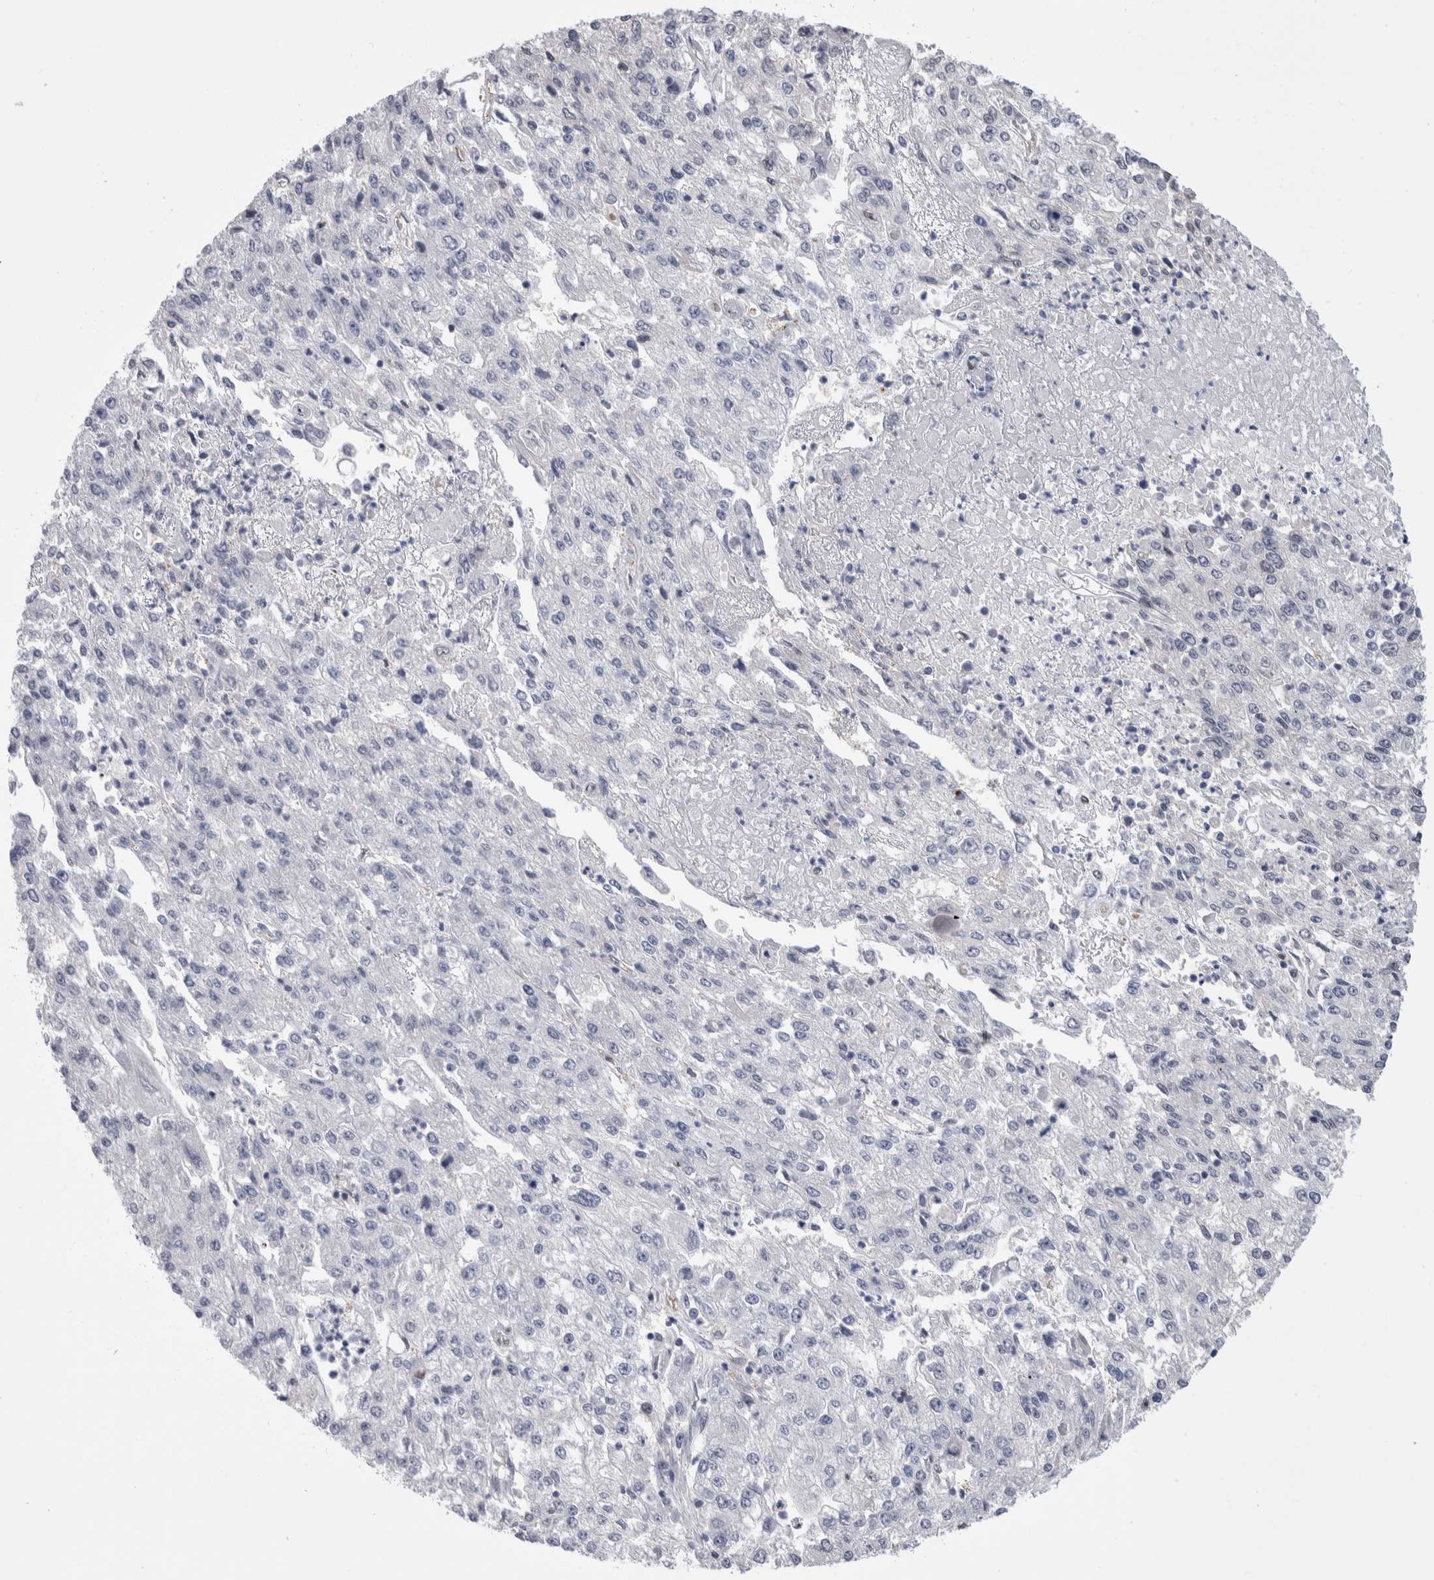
{"staining": {"intensity": "negative", "quantity": "none", "location": "none"}, "tissue": "endometrial cancer", "cell_type": "Tumor cells", "image_type": "cancer", "snomed": [{"axis": "morphology", "description": "Adenocarcinoma, NOS"}, {"axis": "topography", "description": "Endometrium"}], "caption": "This is an IHC photomicrograph of human adenocarcinoma (endometrial). There is no expression in tumor cells.", "gene": "ZBTB49", "patient": {"sex": "female", "age": 49}}